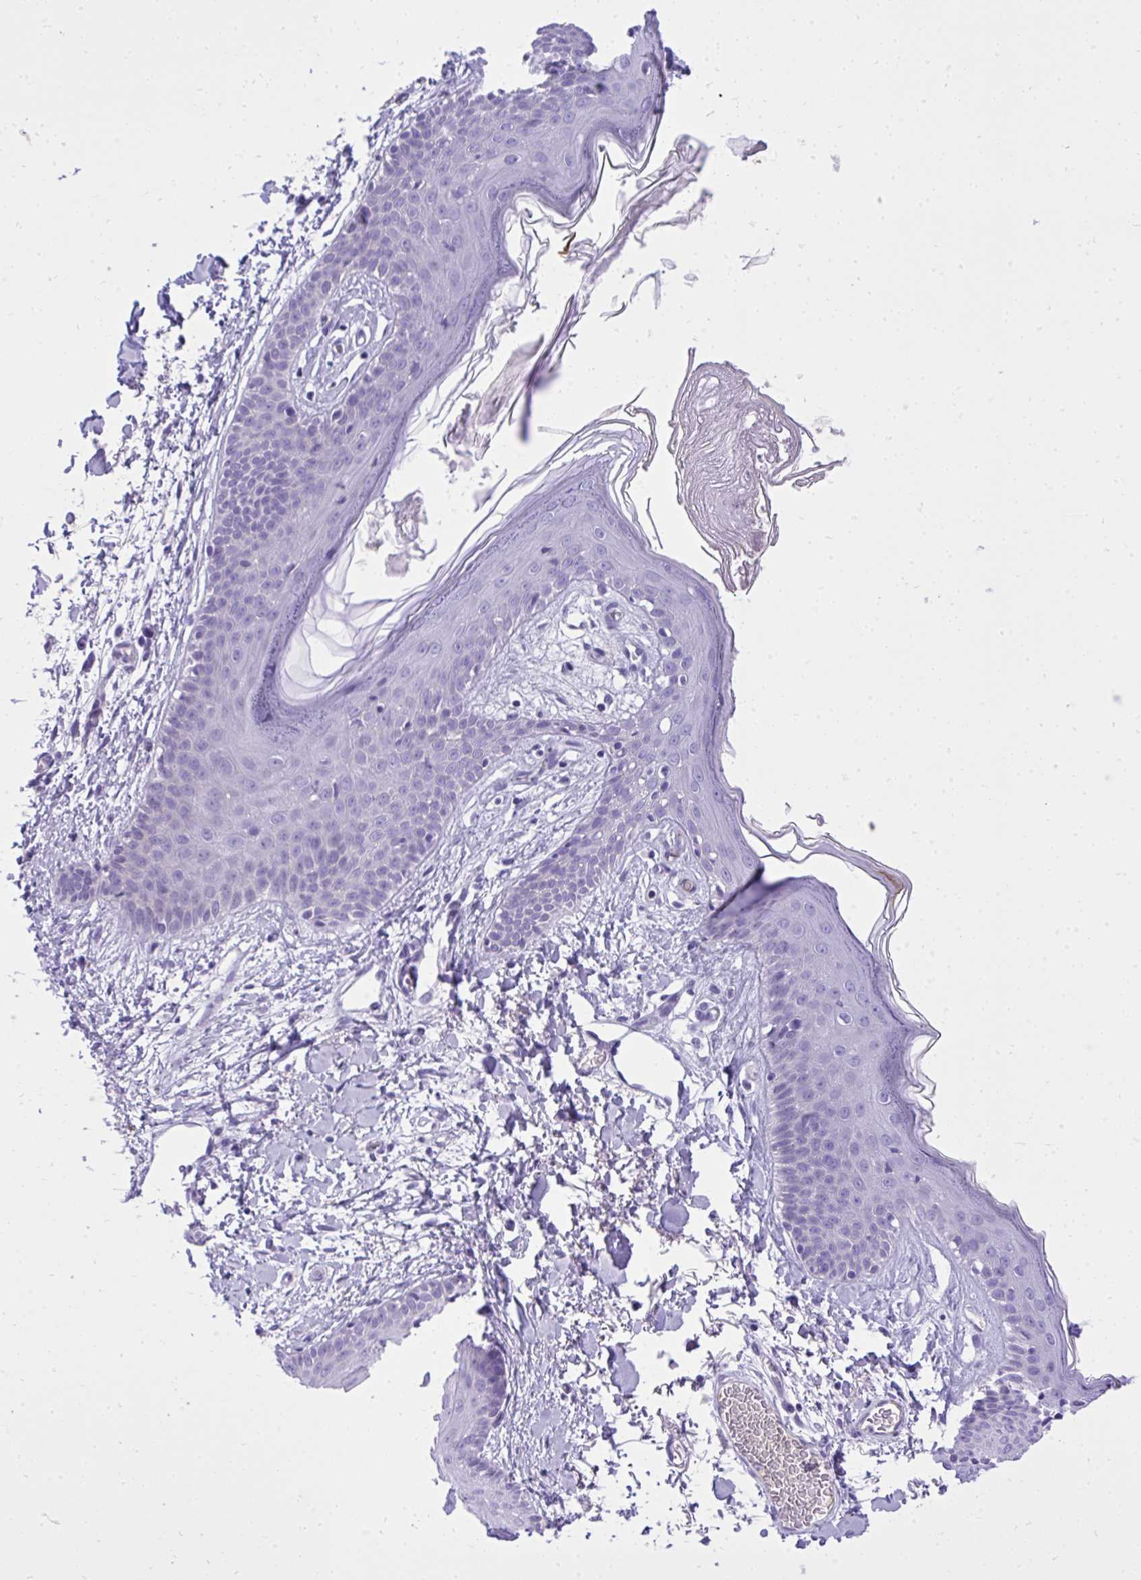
{"staining": {"intensity": "negative", "quantity": "none", "location": "none"}, "tissue": "skin", "cell_type": "Fibroblasts", "image_type": "normal", "snomed": [{"axis": "morphology", "description": "Normal tissue, NOS"}, {"axis": "topography", "description": "Skin"}], "caption": "A high-resolution histopathology image shows IHC staining of unremarkable skin, which shows no significant staining in fibroblasts.", "gene": "ST6GALNAC3", "patient": {"sex": "male", "age": 79}}